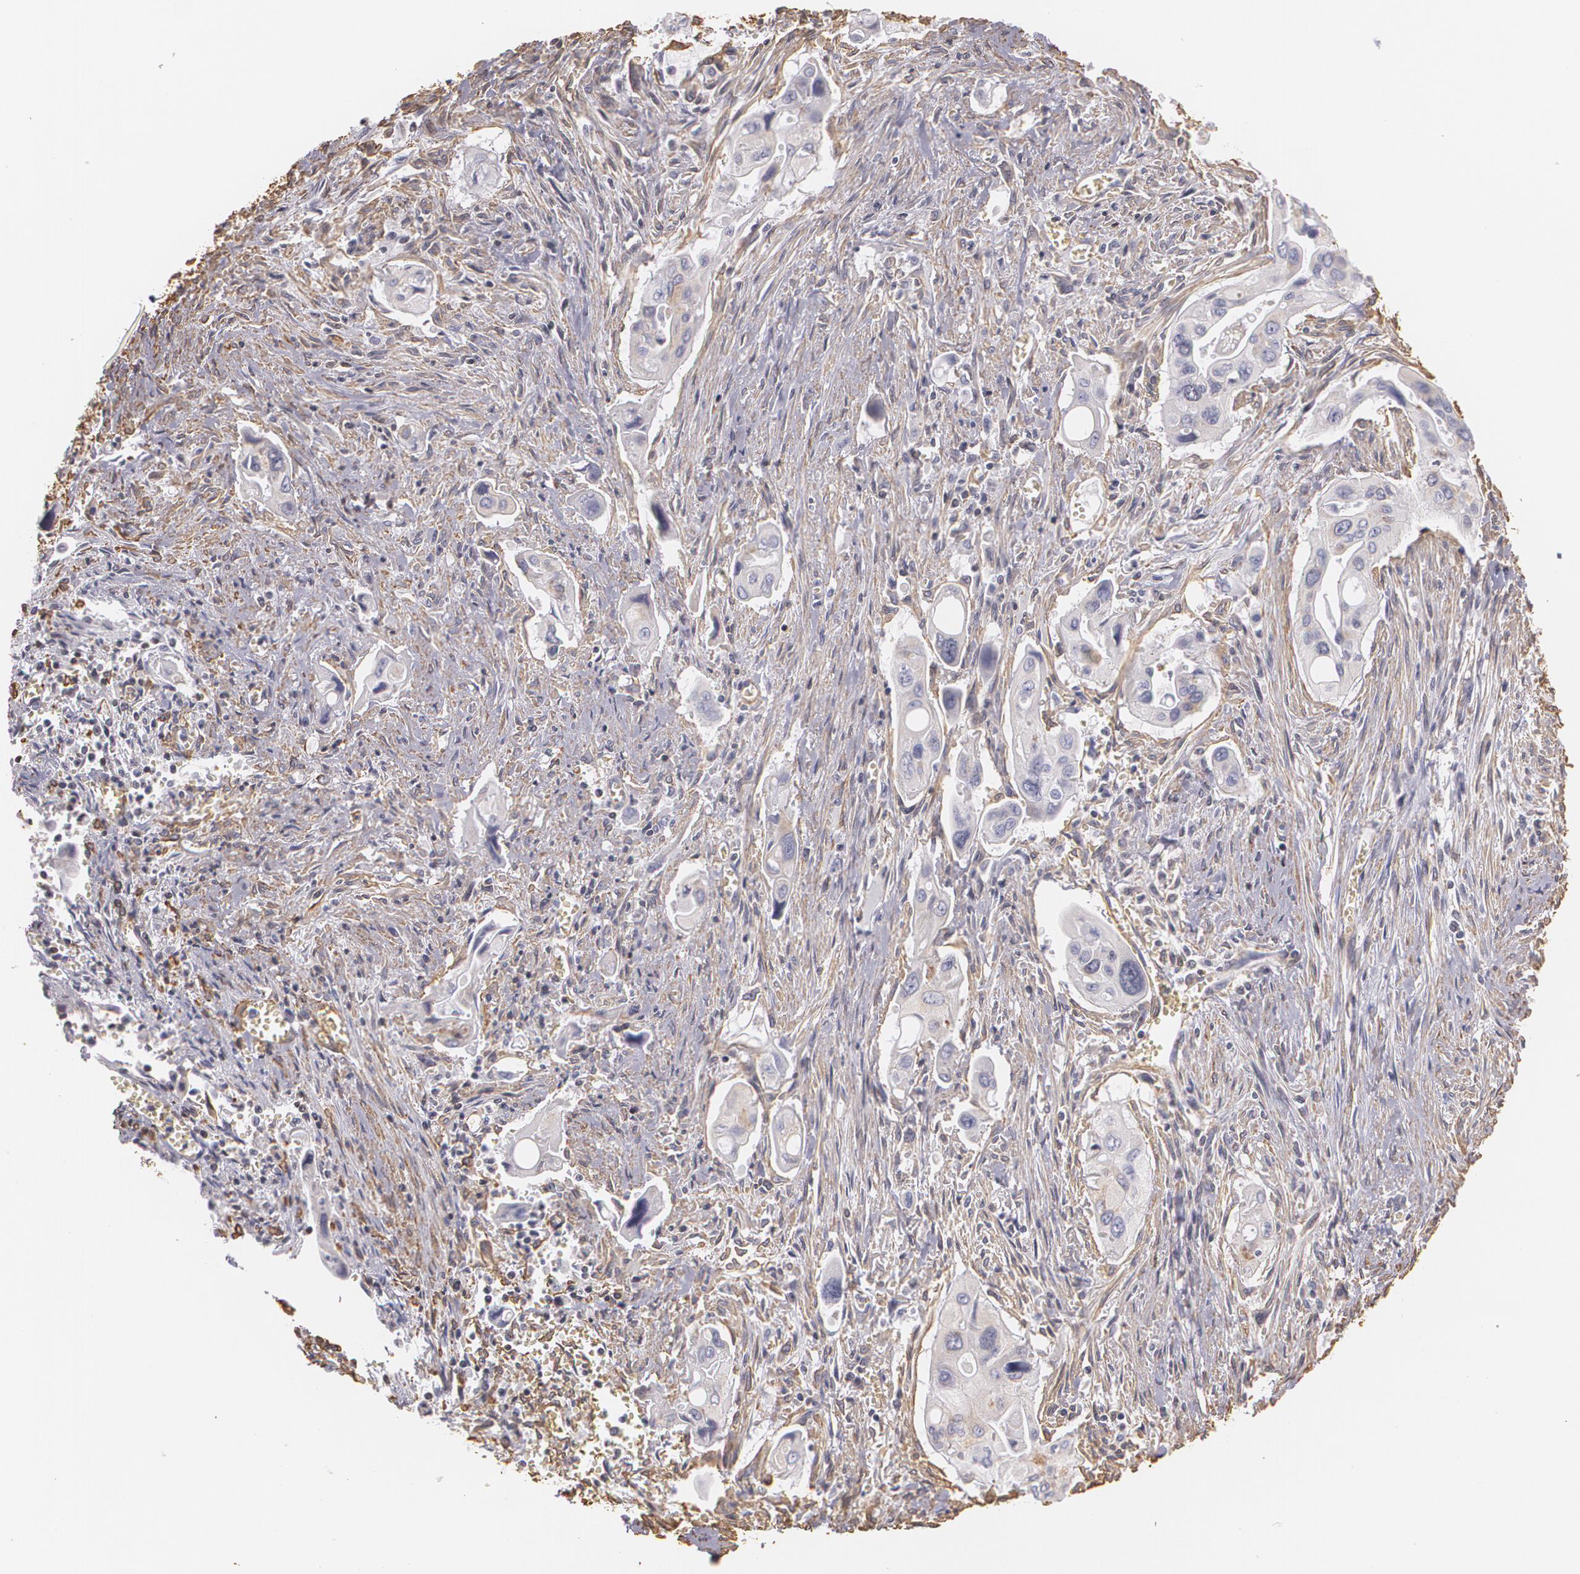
{"staining": {"intensity": "weak", "quantity": "<25%", "location": "cytoplasmic/membranous"}, "tissue": "pancreatic cancer", "cell_type": "Tumor cells", "image_type": "cancer", "snomed": [{"axis": "morphology", "description": "Adenocarcinoma, NOS"}, {"axis": "topography", "description": "Pancreas"}], "caption": "The photomicrograph exhibits no significant staining in tumor cells of pancreatic adenocarcinoma.", "gene": "VAMP1", "patient": {"sex": "male", "age": 77}}